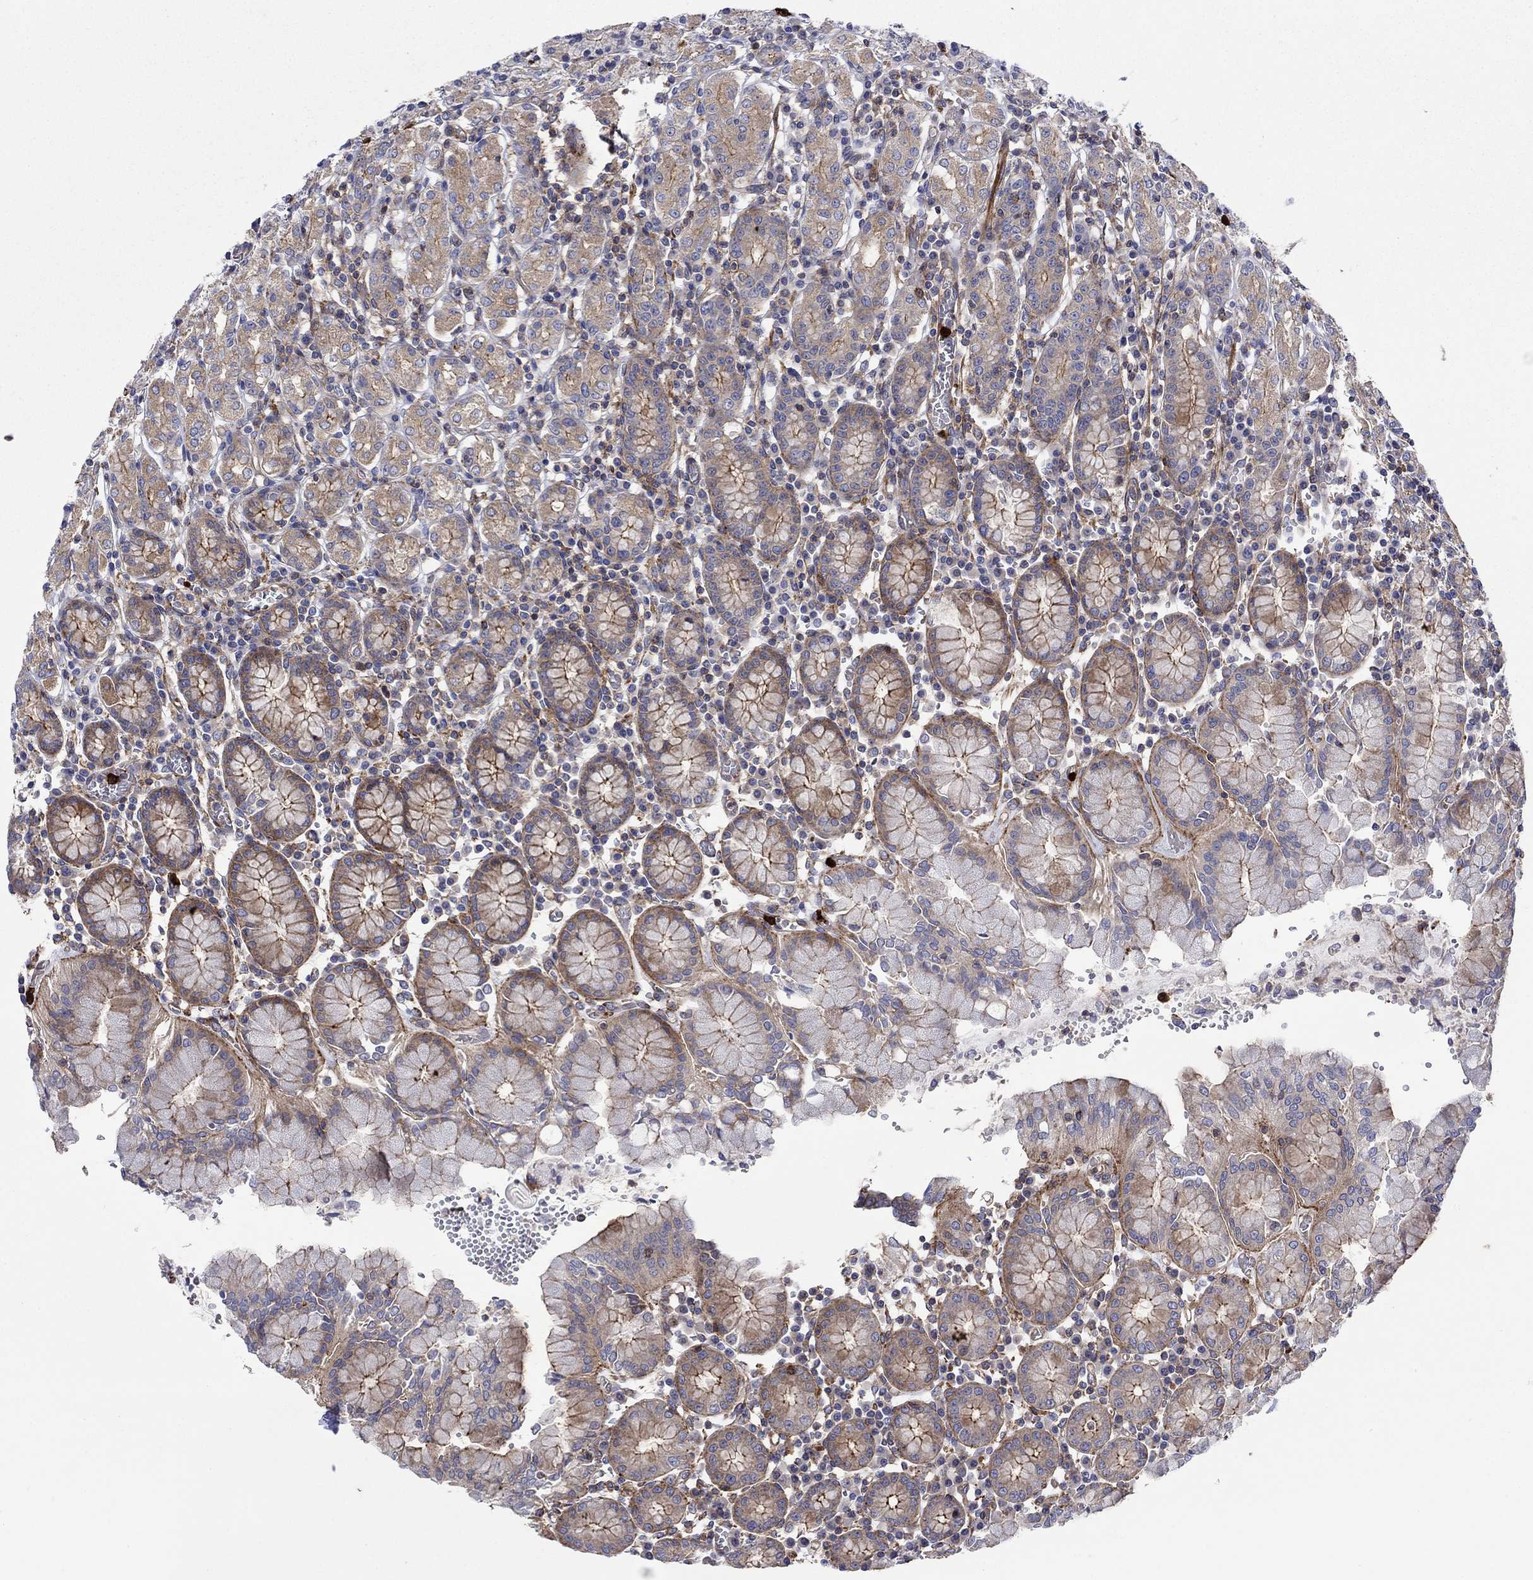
{"staining": {"intensity": "moderate", "quantity": "<25%", "location": "cytoplasmic/membranous"}, "tissue": "stomach", "cell_type": "Glandular cells", "image_type": "normal", "snomed": [{"axis": "morphology", "description": "Normal tissue, NOS"}, {"axis": "topography", "description": "Stomach, upper"}, {"axis": "topography", "description": "Stomach"}], "caption": "An image of human stomach stained for a protein displays moderate cytoplasmic/membranous brown staining in glandular cells.", "gene": "PAG1", "patient": {"sex": "male", "age": 62}}